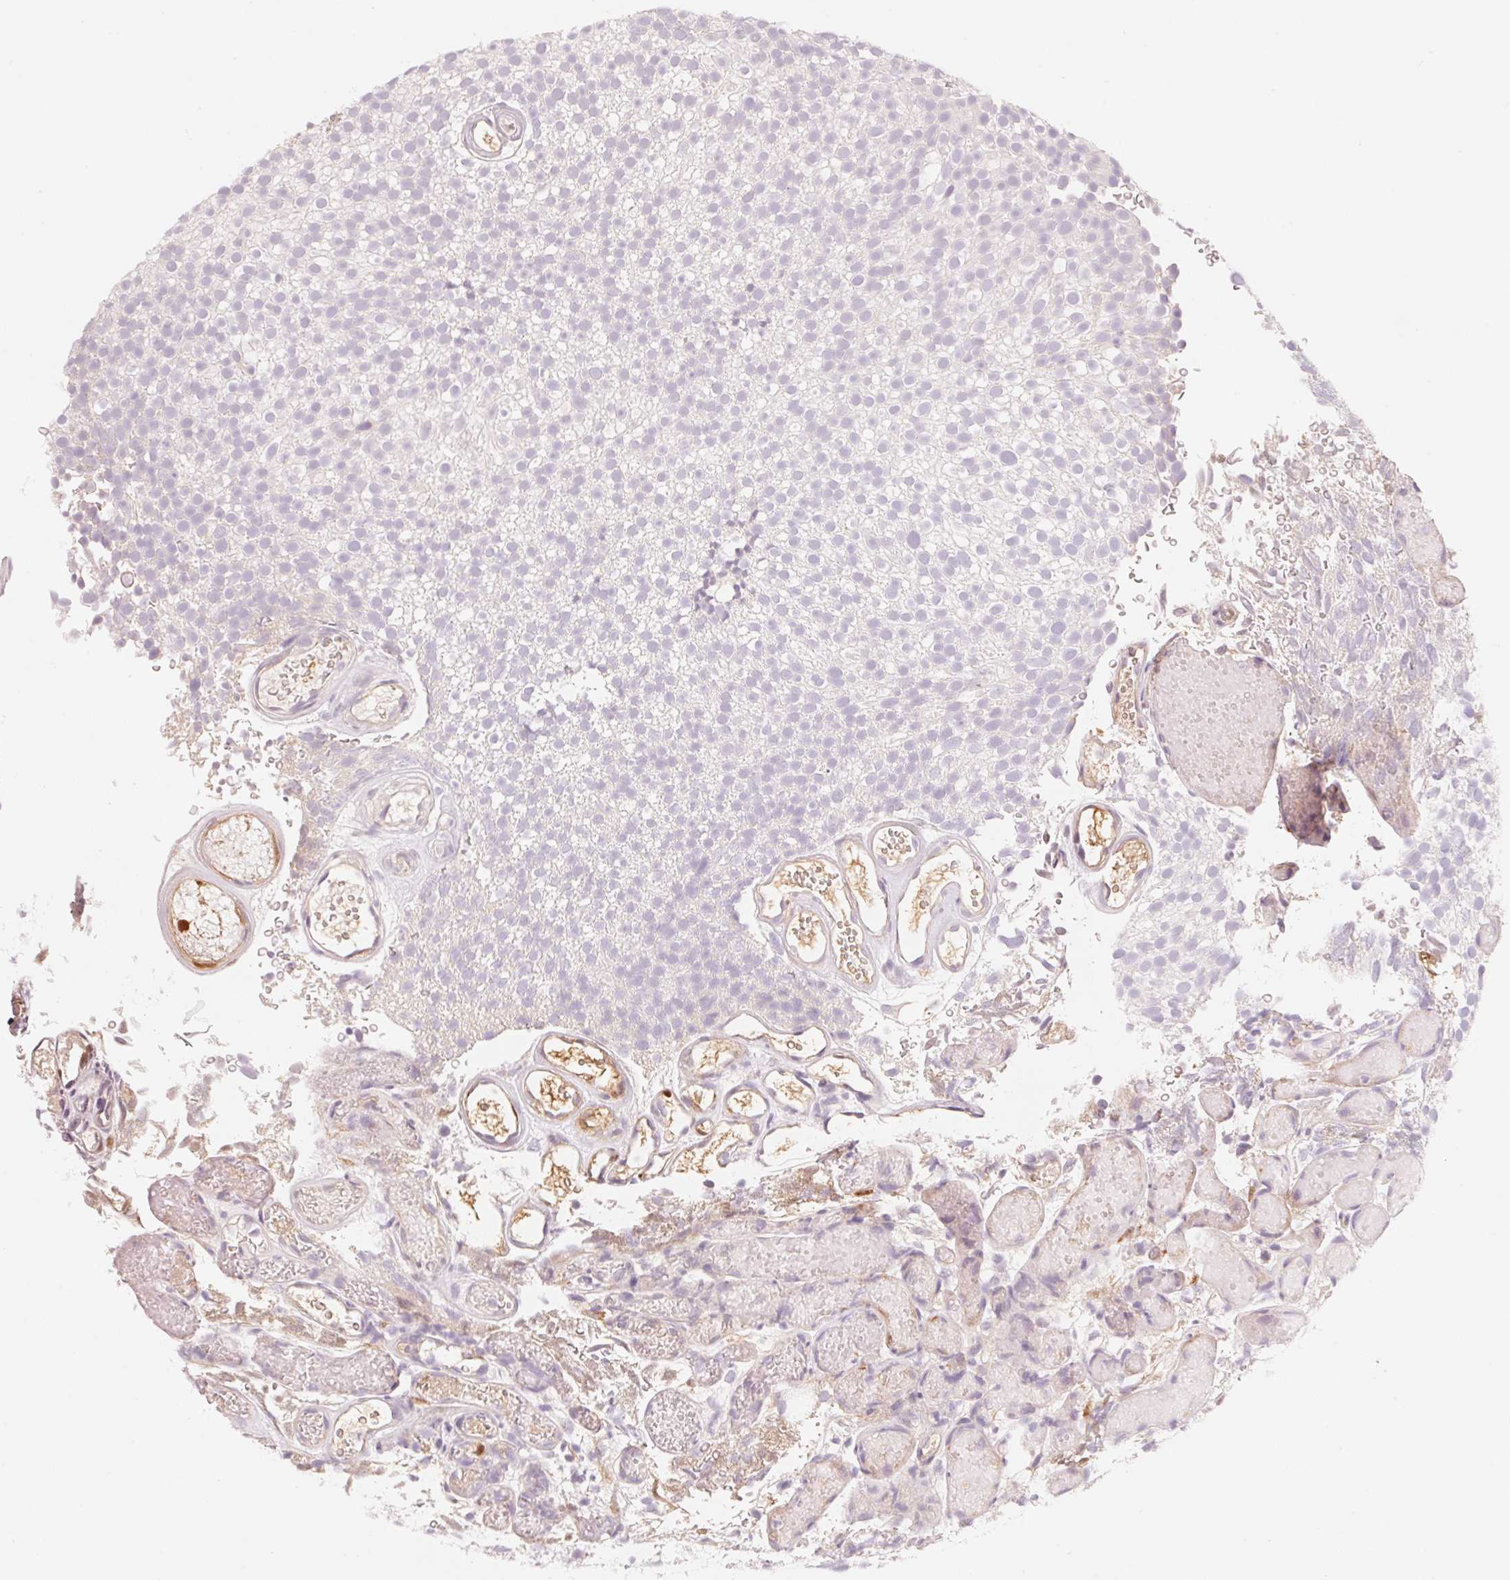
{"staining": {"intensity": "negative", "quantity": "none", "location": "none"}, "tissue": "urothelial cancer", "cell_type": "Tumor cells", "image_type": "cancer", "snomed": [{"axis": "morphology", "description": "Urothelial carcinoma, Low grade"}, {"axis": "topography", "description": "Urinary bladder"}], "caption": "Immunohistochemistry micrograph of low-grade urothelial carcinoma stained for a protein (brown), which reveals no positivity in tumor cells.", "gene": "CFHR2", "patient": {"sex": "male", "age": 78}}